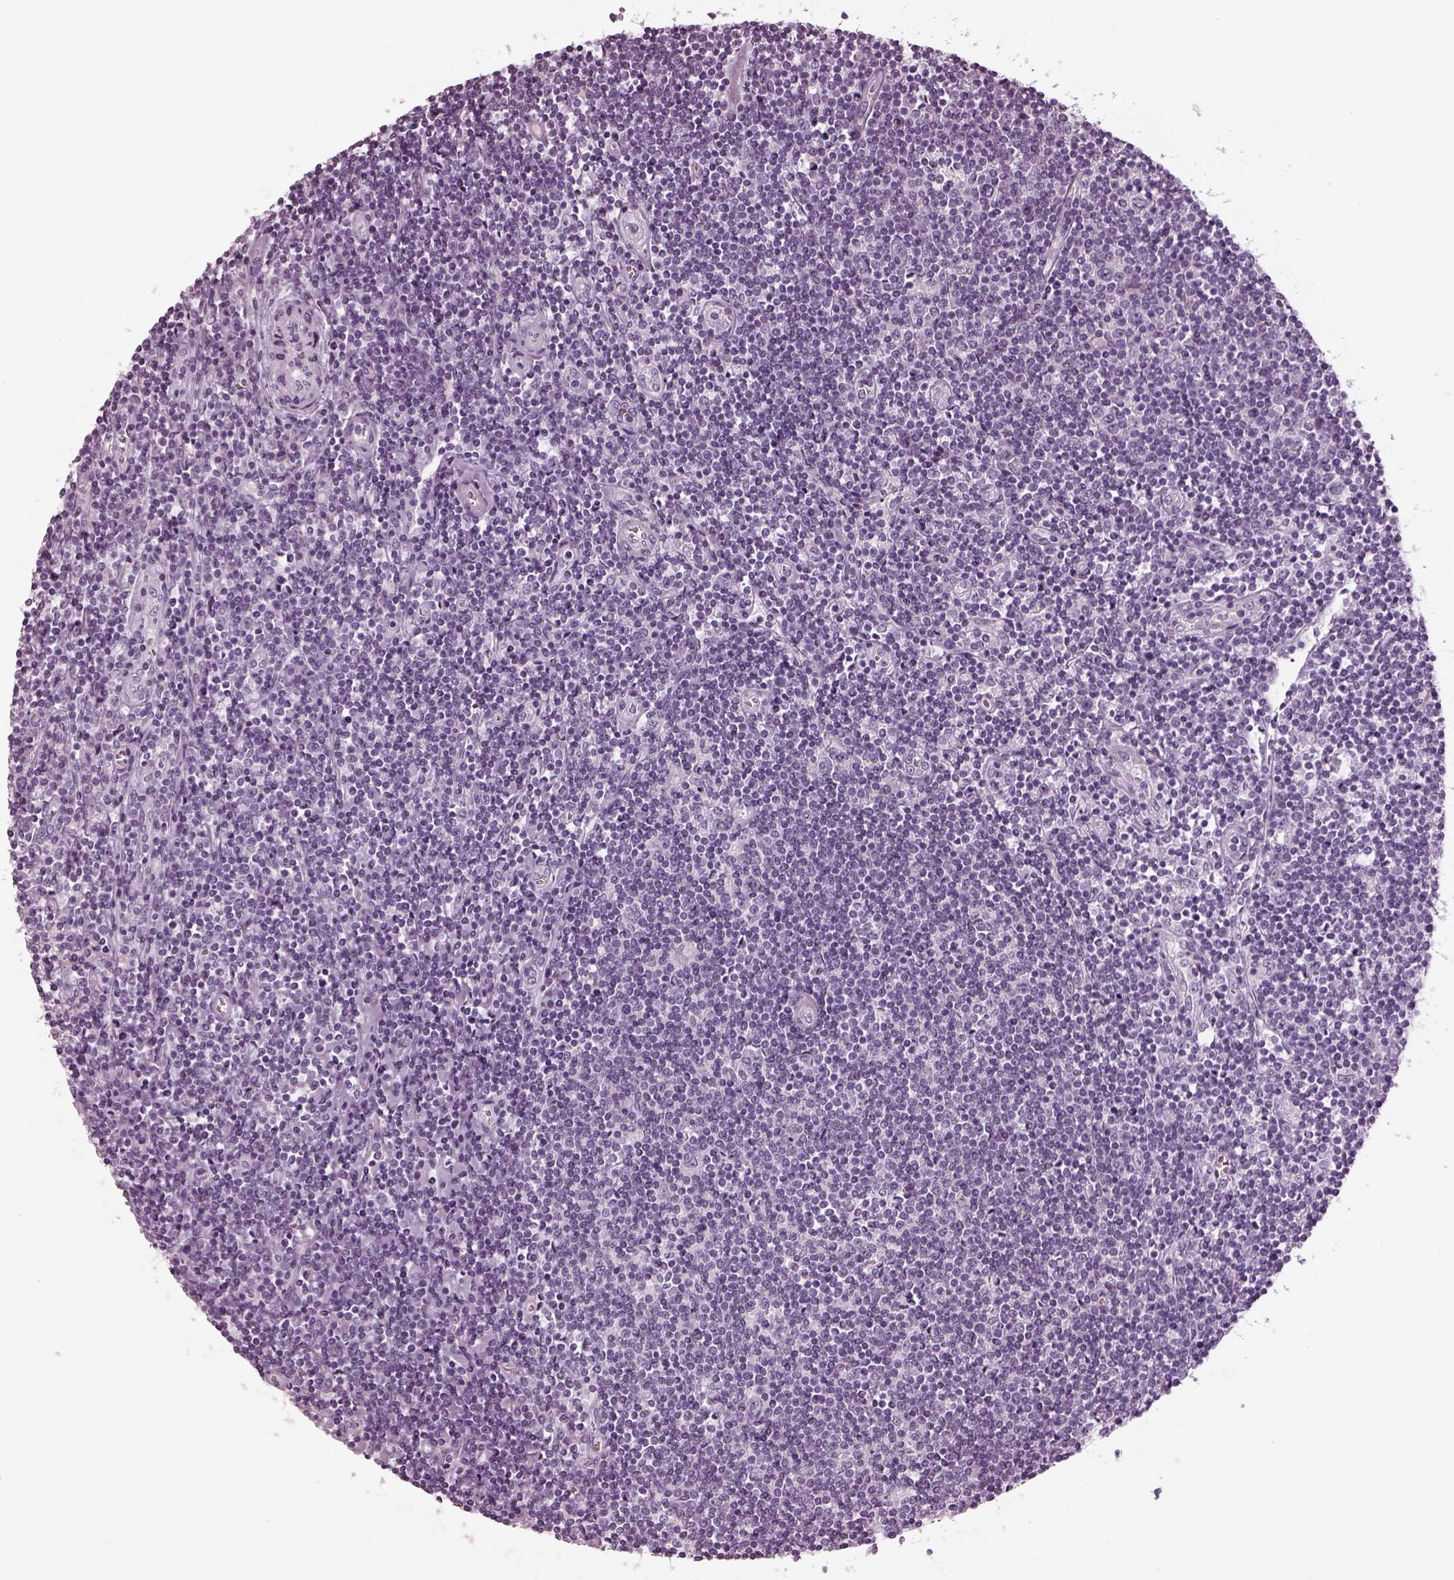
{"staining": {"intensity": "negative", "quantity": "none", "location": "none"}, "tissue": "lymphoma", "cell_type": "Tumor cells", "image_type": "cancer", "snomed": [{"axis": "morphology", "description": "Hodgkin's disease, NOS"}, {"axis": "topography", "description": "Lymph node"}], "caption": "An IHC photomicrograph of Hodgkin's disease is shown. There is no staining in tumor cells of Hodgkin's disease.", "gene": "RCVRN", "patient": {"sex": "male", "age": 40}}